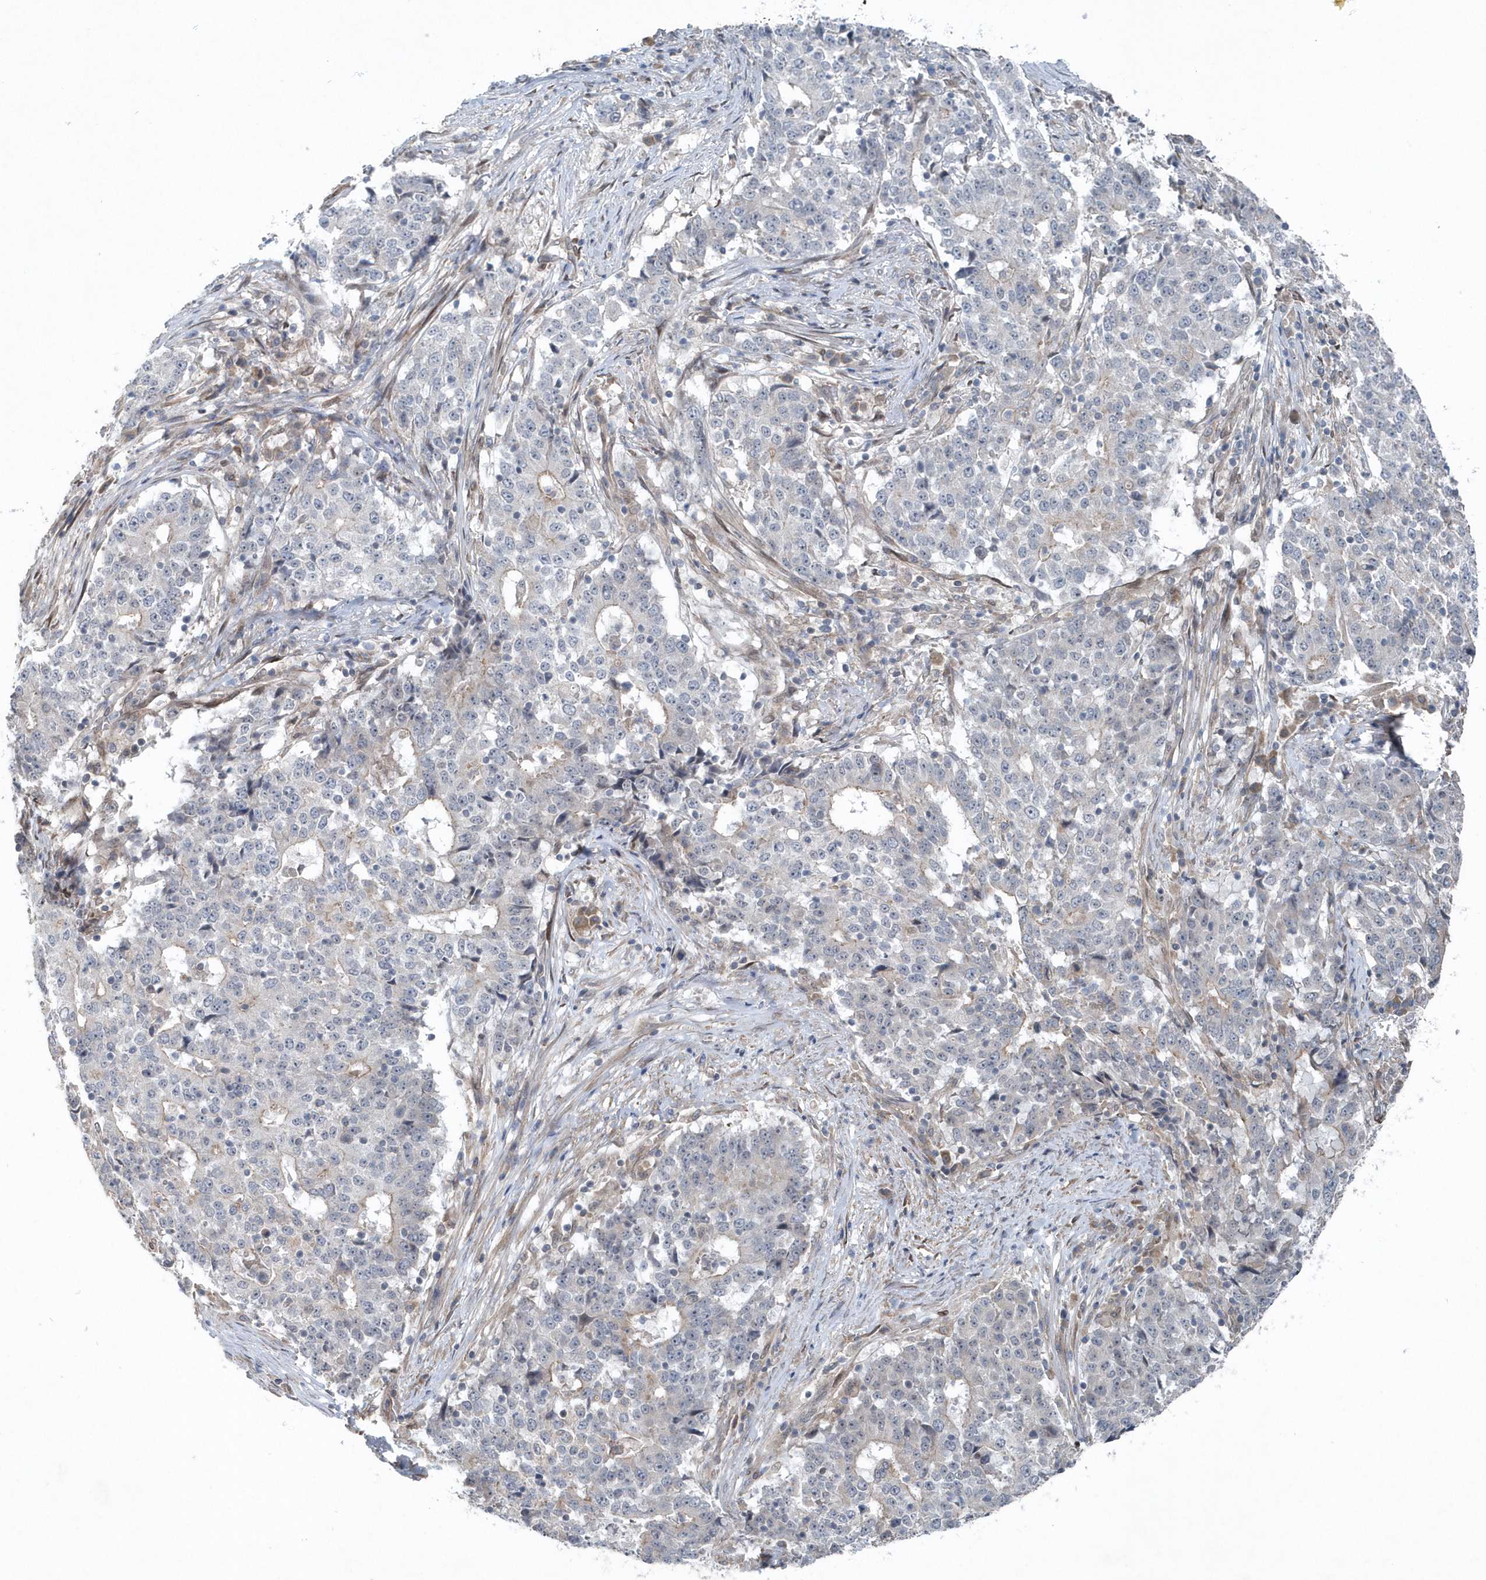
{"staining": {"intensity": "negative", "quantity": "none", "location": "none"}, "tissue": "stomach cancer", "cell_type": "Tumor cells", "image_type": "cancer", "snomed": [{"axis": "morphology", "description": "Adenocarcinoma, NOS"}, {"axis": "topography", "description": "Stomach"}], "caption": "Stomach adenocarcinoma stained for a protein using IHC exhibits no staining tumor cells.", "gene": "MCC", "patient": {"sex": "male", "age": 59}}